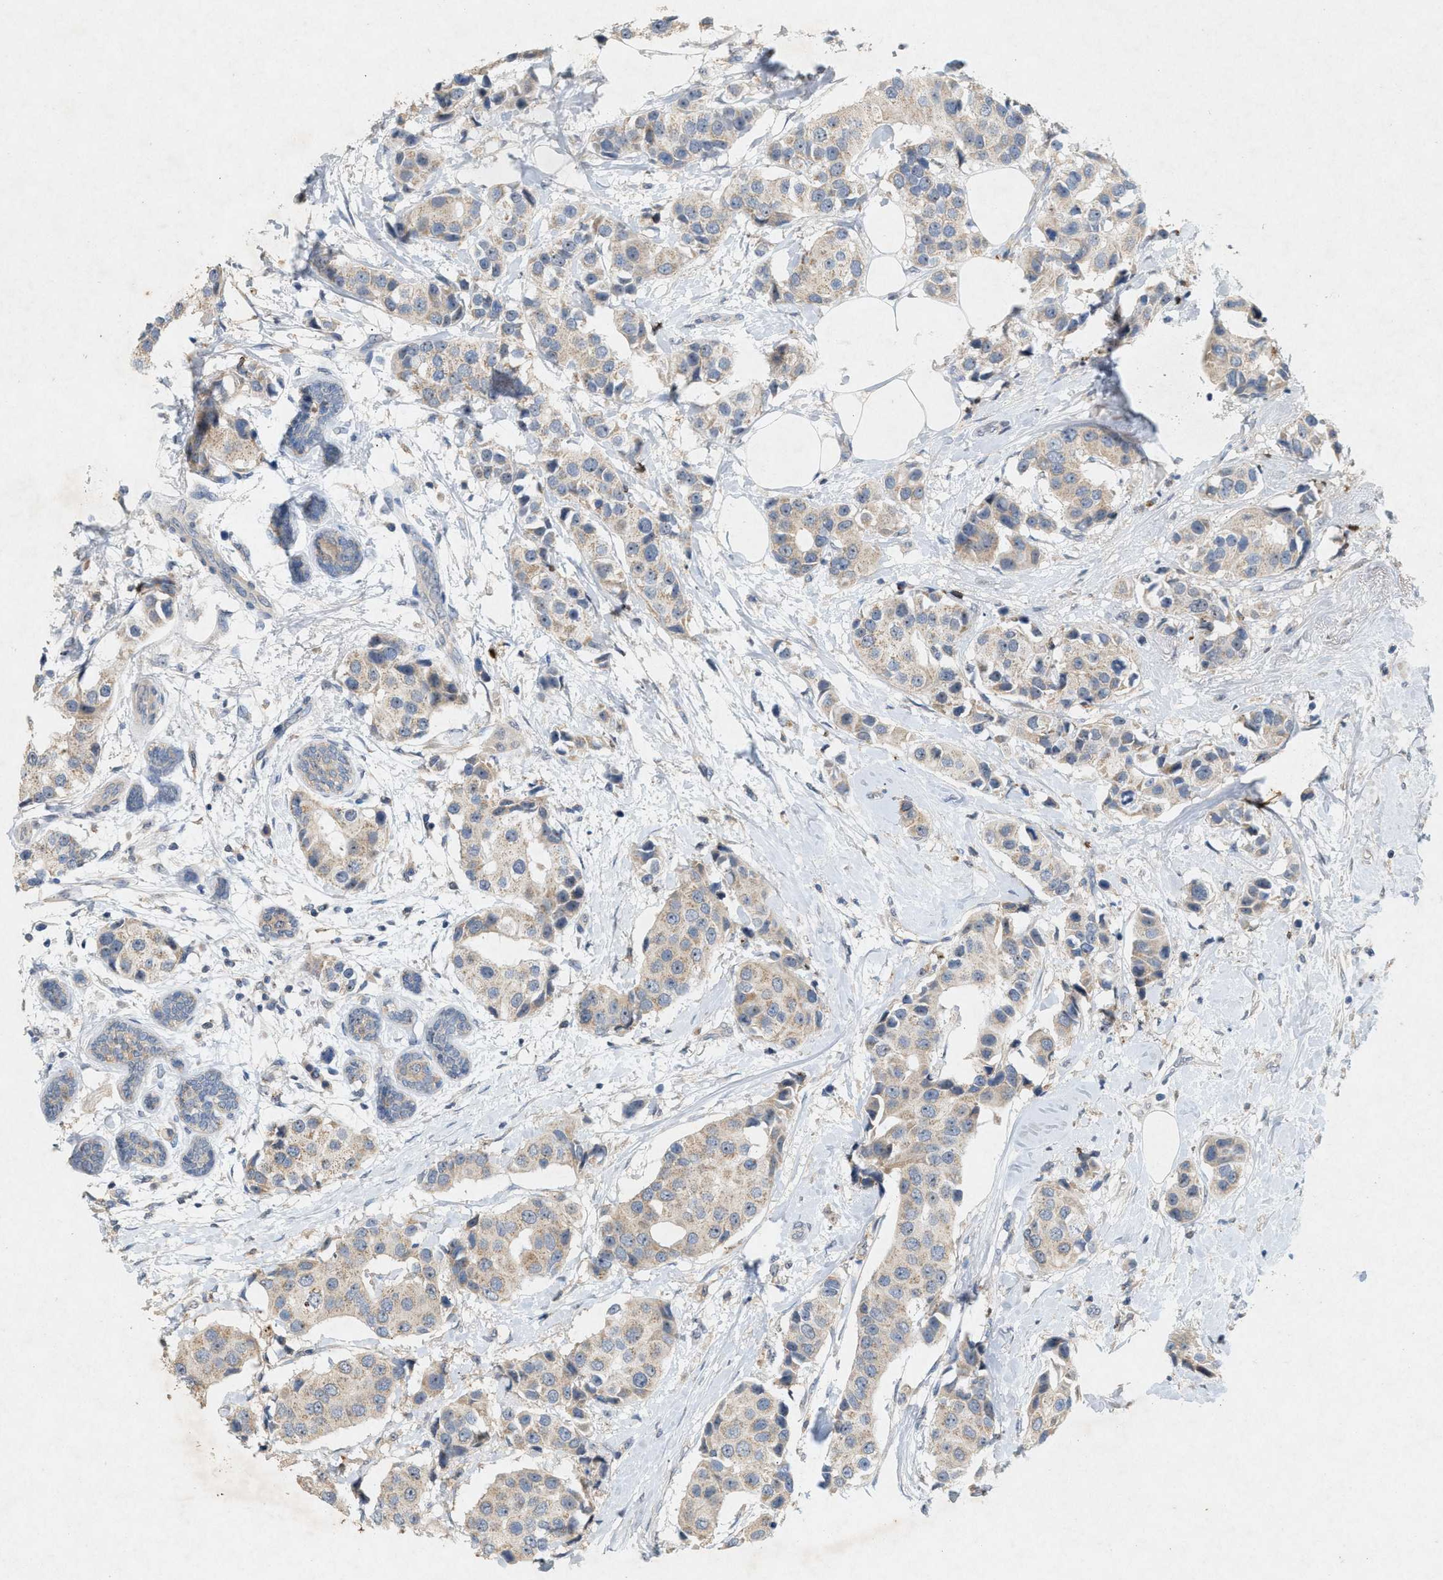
{"staining": {"intensity": "negative", "quantity": "none", "location": "none"}, "tissue": "breast cancer", "cell_type": "Tumor cells", "image_type": "cancer", "snomed": [{"axis": "morphology", "description": "Normal tissue, NOS"}, {"axis": "morphology", "description": "Duct carcinoma"}, {"axis": "topography", "description": "Breast"}], "caption": "The micrograph displays no significant staining in tumor cells of breast cancer.", "gene": "DCAF7", "patient": {"sex": "female", "age": 39}}